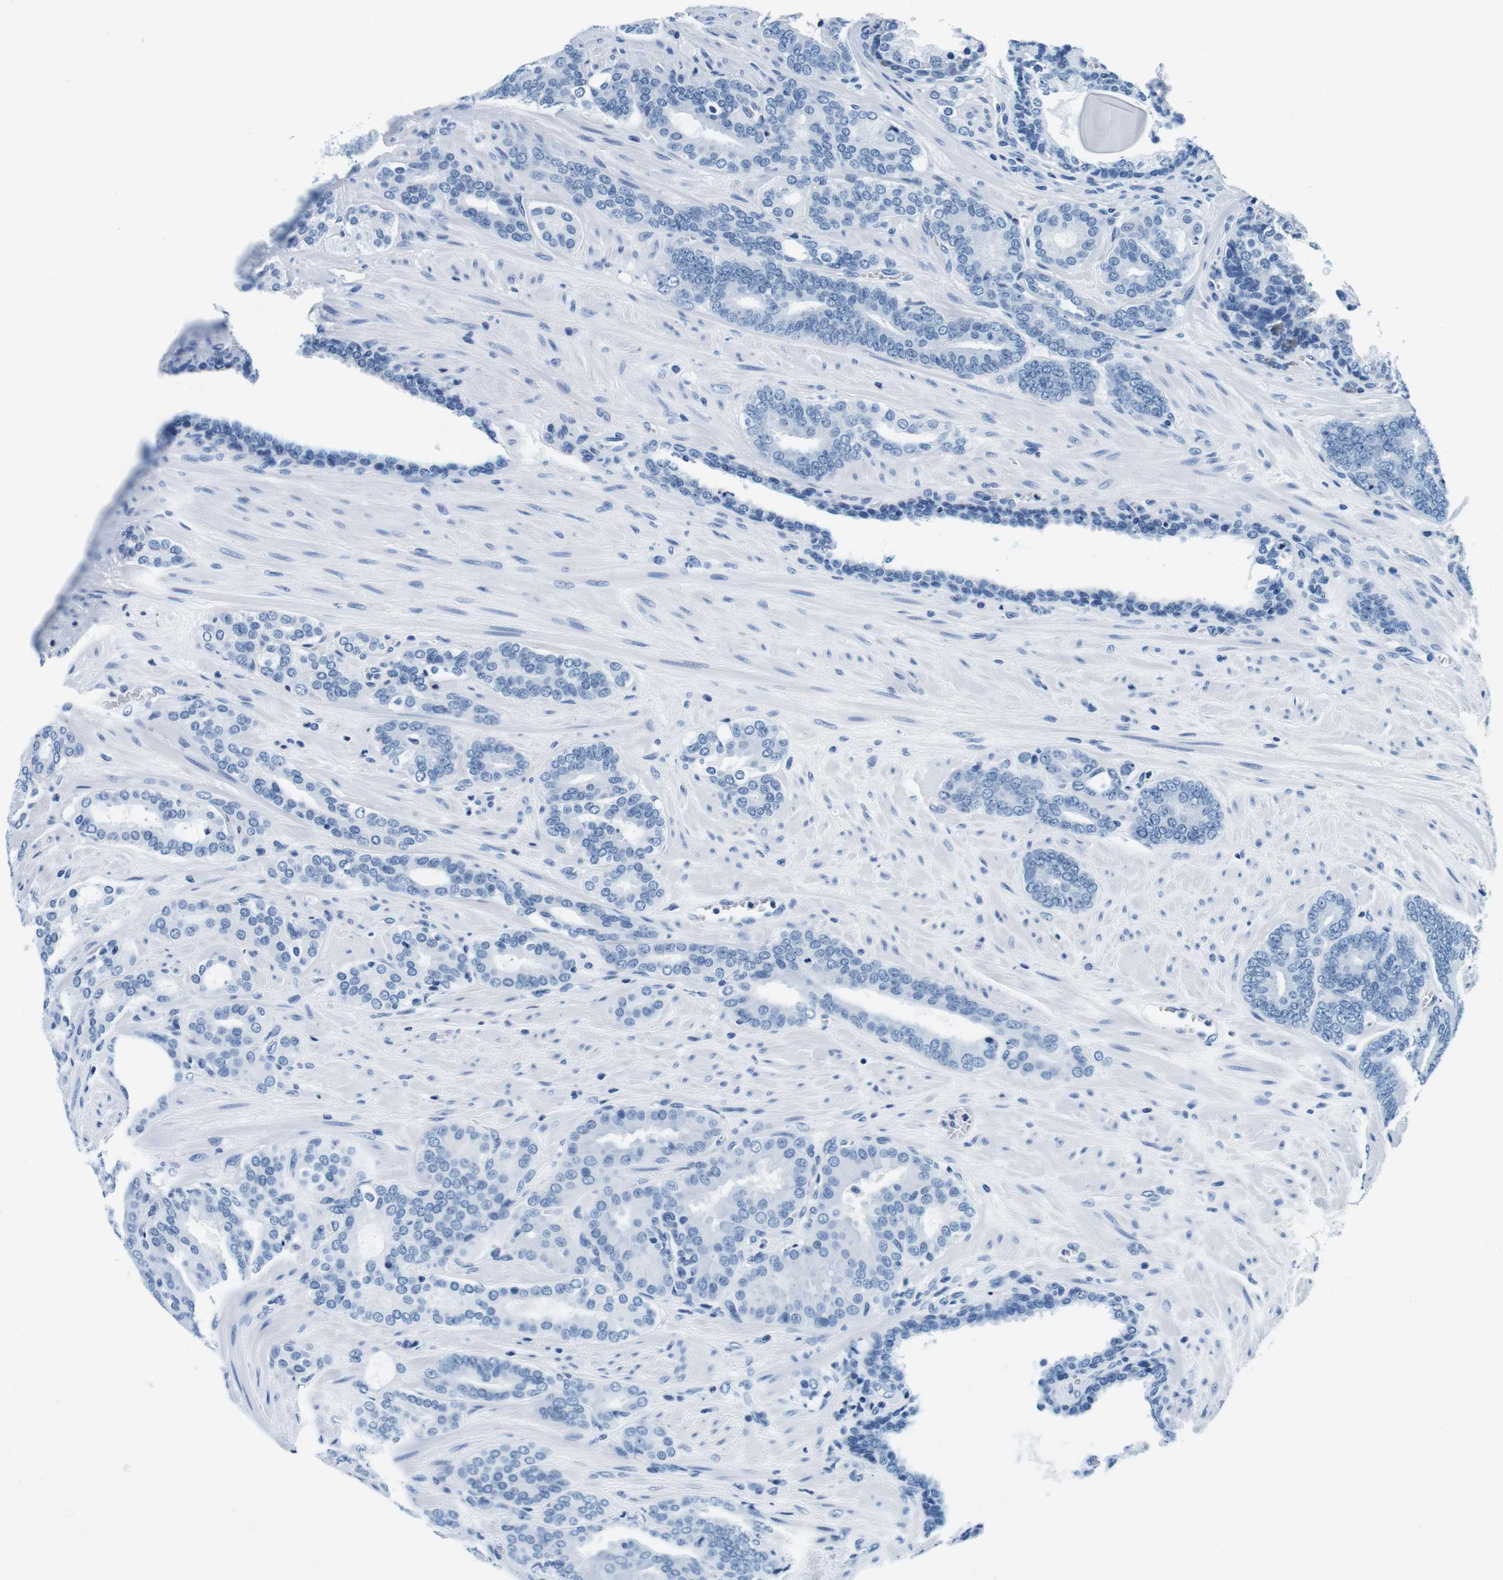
{"staining": {"intensity": "negative", "quantity": "none", "location": "none"}, "tissue": "prostate cancer", "cell_type": "Tumor cells", "image_type": "cancer", "snomed": [{"axis": "morphology", "description": "Adenocarcinoma, Low grade"}, {"axis": "topography", "description": "Prostate"}], "caption": "The micrograph displays no significant staining in tumor cells of adenocarcinoma (low-grade) (prostate).", "gene": "ELANE", "patient": {"sex": "male", "age": 63}}